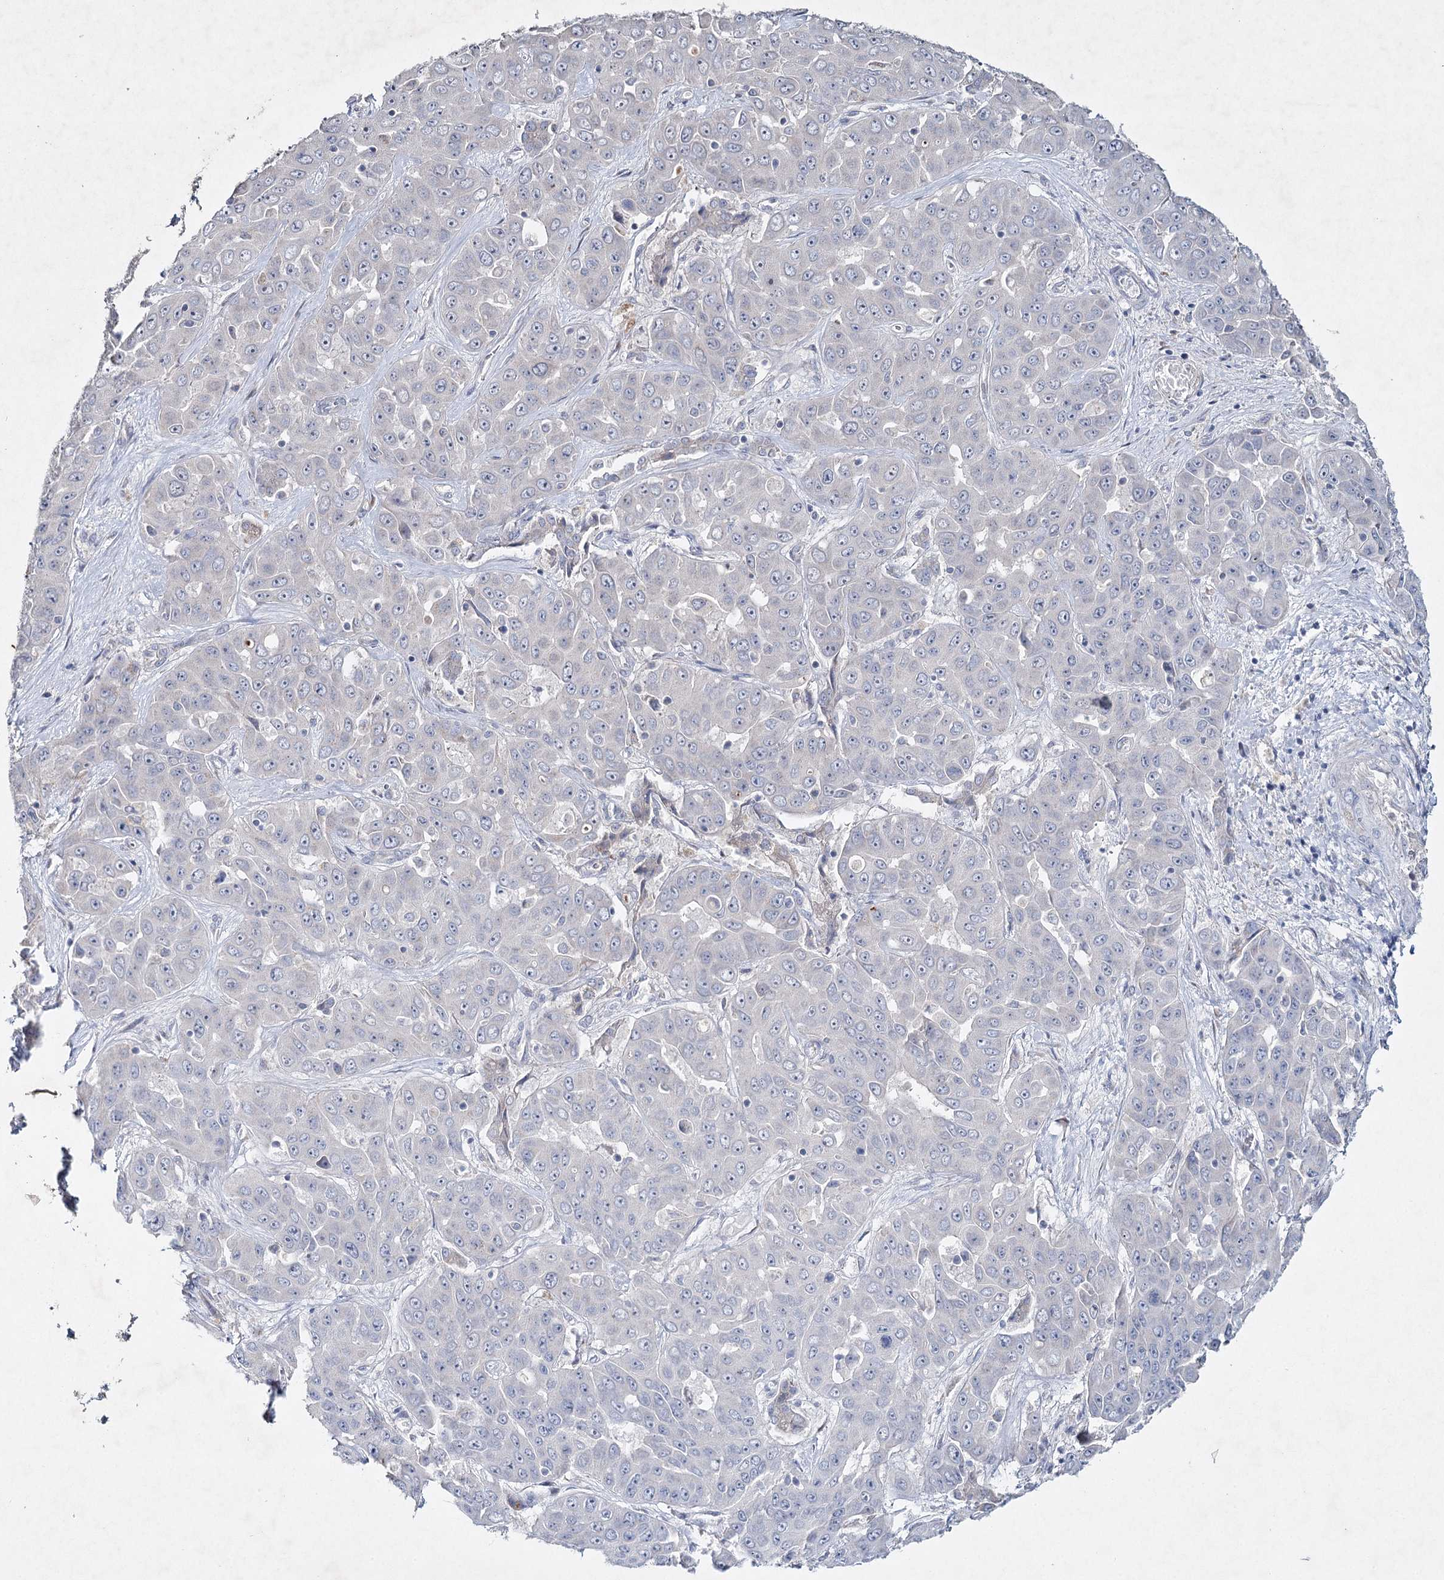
{"staining": {"intensity": "negative", "quantity": "none", "location": "none"}, "tissue": "liver cancer", "cell_type": "Tumor cells", "image_type": "cancer", "snomed": [{"axis": "morphology", "description": "Cholangiocarcinoma"}, {"axis": "topography", "description": "Liver"}], "caption": "Liver cancer (cholangiocarcinoma) was stained to show a protein in brown. There is no significant positivity in tumor cells.", "gene": "RFX6", "patient": {"sex": "female", "age": 52}}